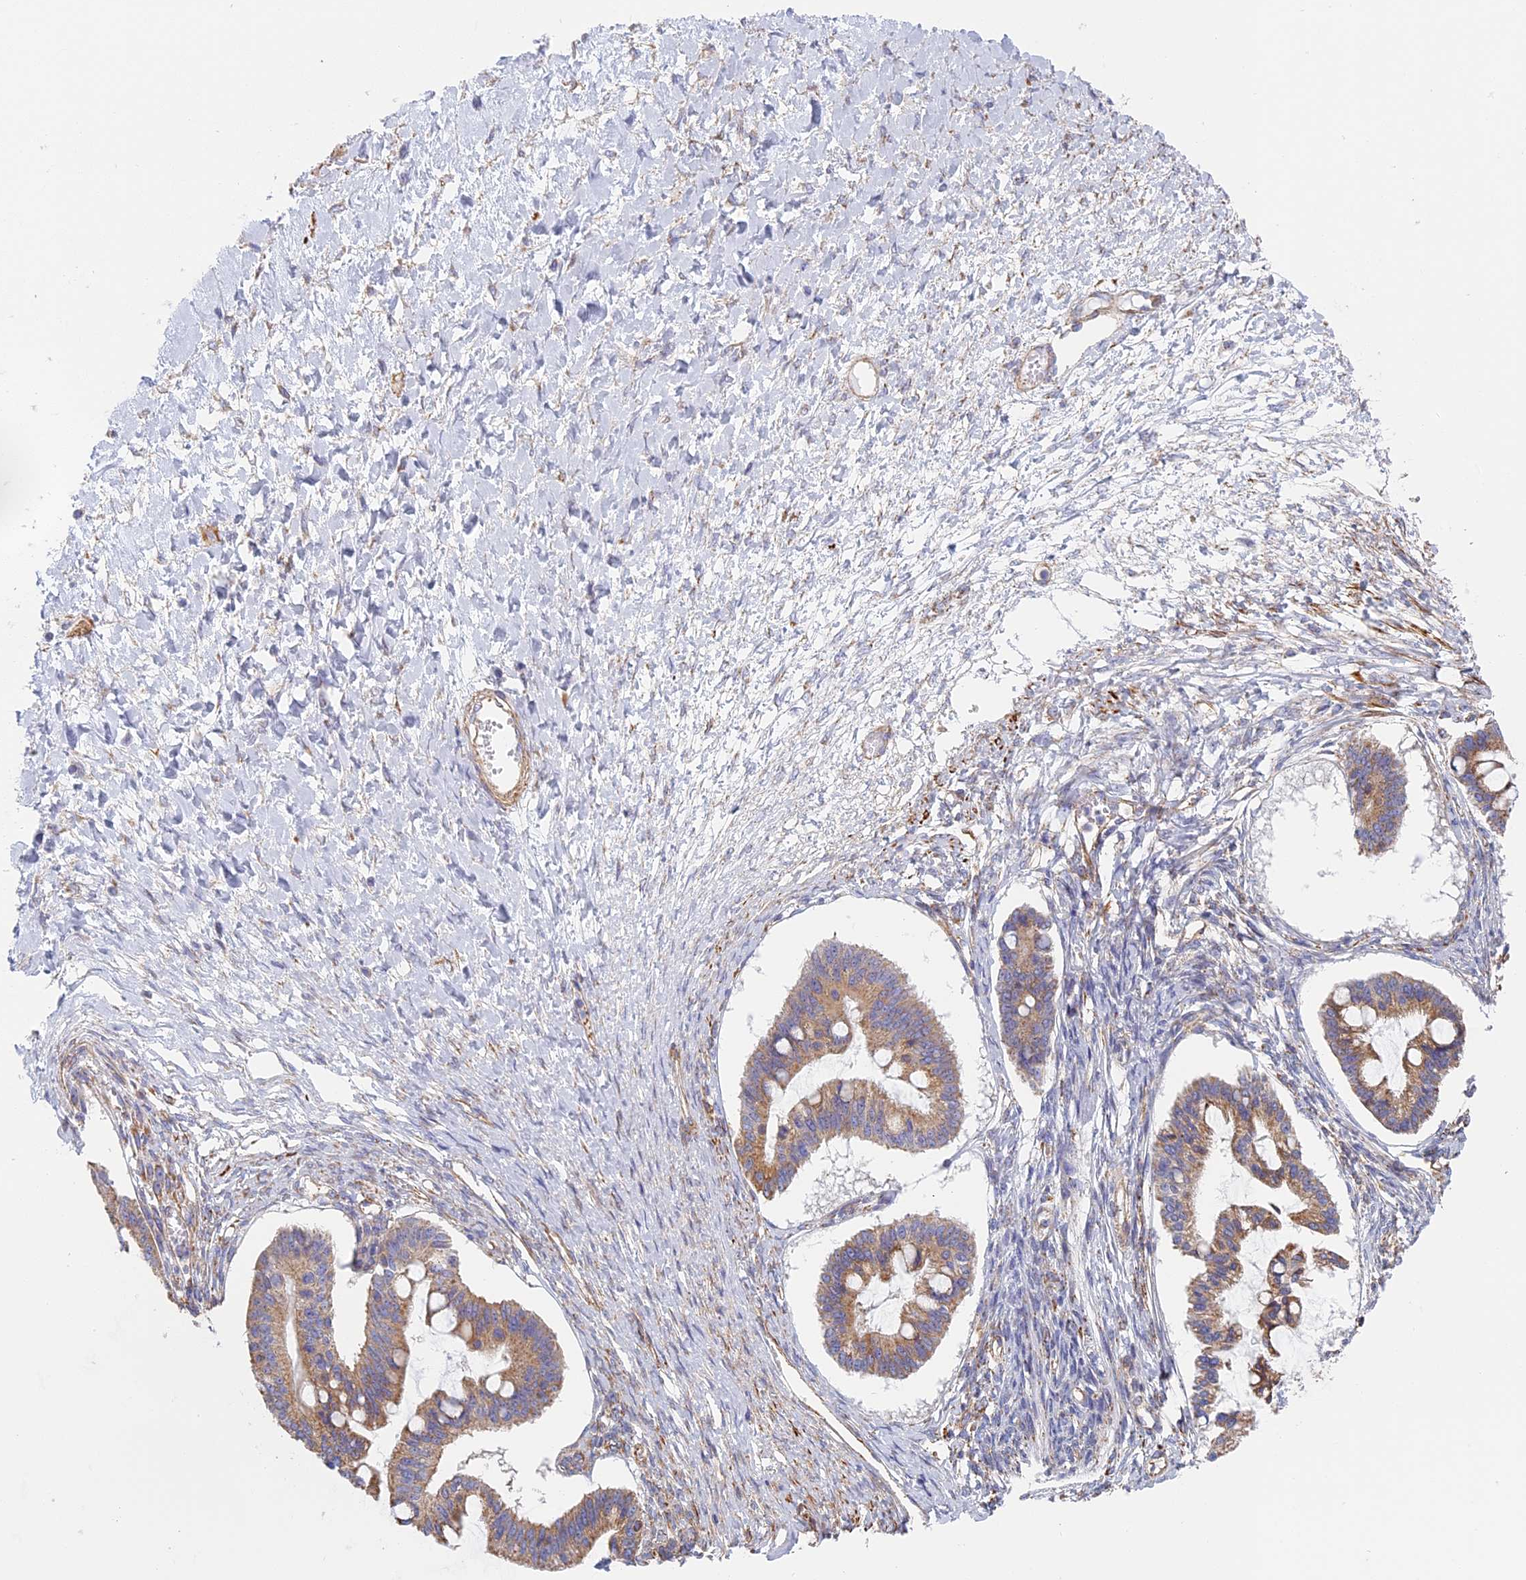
{"staining": {"intensity": "moderate", "quantity": ">75%", "location": "cytoplasmic/membranous"}, "tissue": "ovarian cancer", "cell_type": "Tumor cells", "image_type": "cancer", "snomed": [{"axis": "morphology", "description": "Cystadenocarcinoma, mucinous, NOS"}, {"axis": "topography", "description": "Ovary"}], "caption": "A brown stain highlights moderate cytoplasmic/membranous staining of a protein in human ovarian cancer (mucinous cystadenocarcinoma) tumor cells.", "gene": "DDA1", "patient": {"sex": "female", "age": 73}}